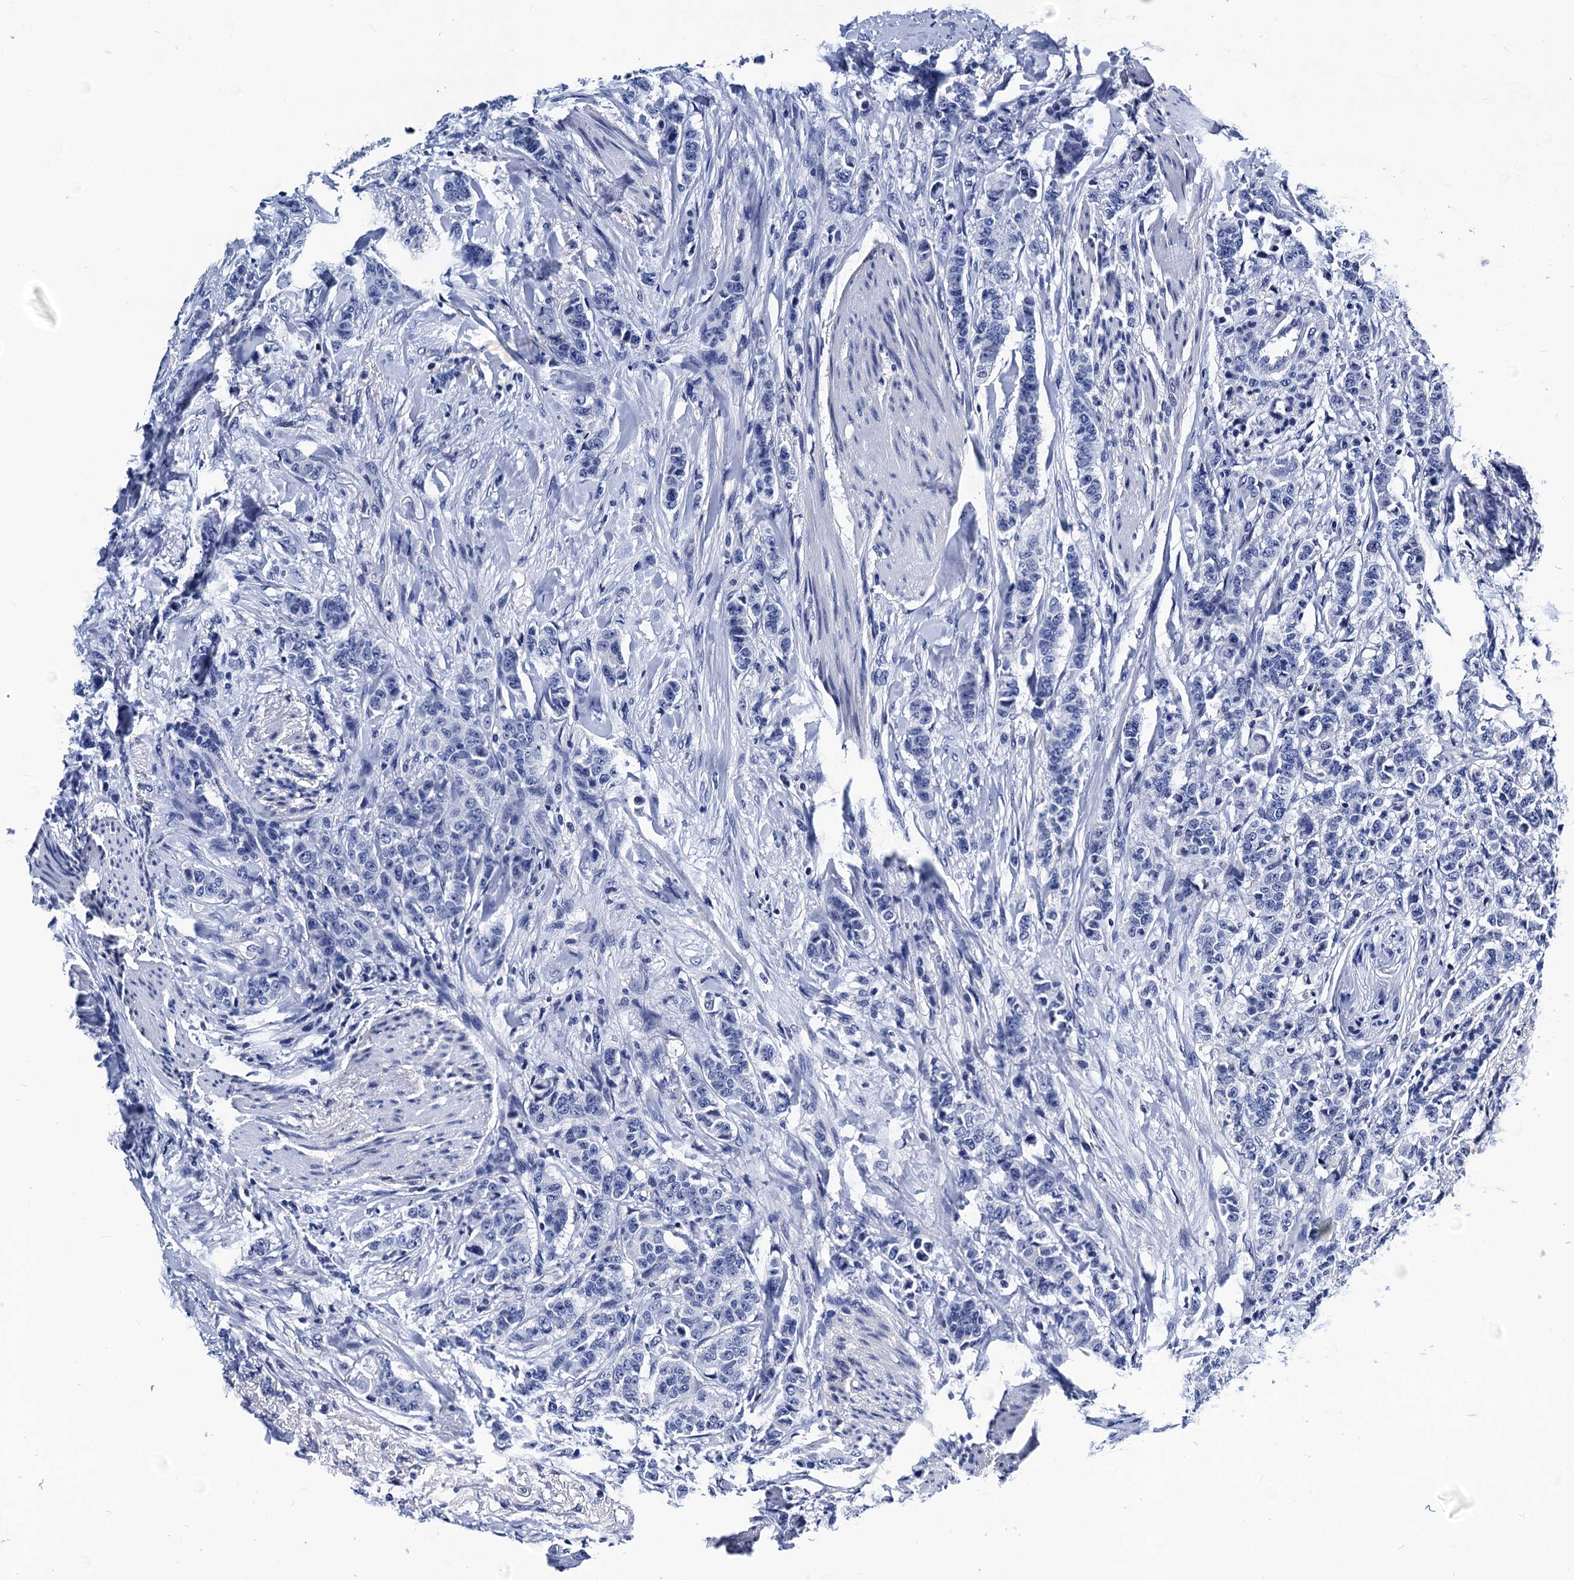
{"staining": {"intensity": "negative", "quantity": "none", "location": "none"}, "tissue": "breast cancer", "cell_type": "Tumor cells", "image_type": "cancer", "snomed": [{"axis": "morphology", "description": "Duct carcinoma"}, {"axis": "topography", "description": "Breast"}], "caption": "An immunohistochemistry (IHC) image of breast cancer (infiltrating ductal carcinoma) is shown. There is no staining in tumor cells of breast cancer (infiltrating ductal carcinoma).", "gene": "LRRC30", "patient": {"sex": "female", "age": 40}}